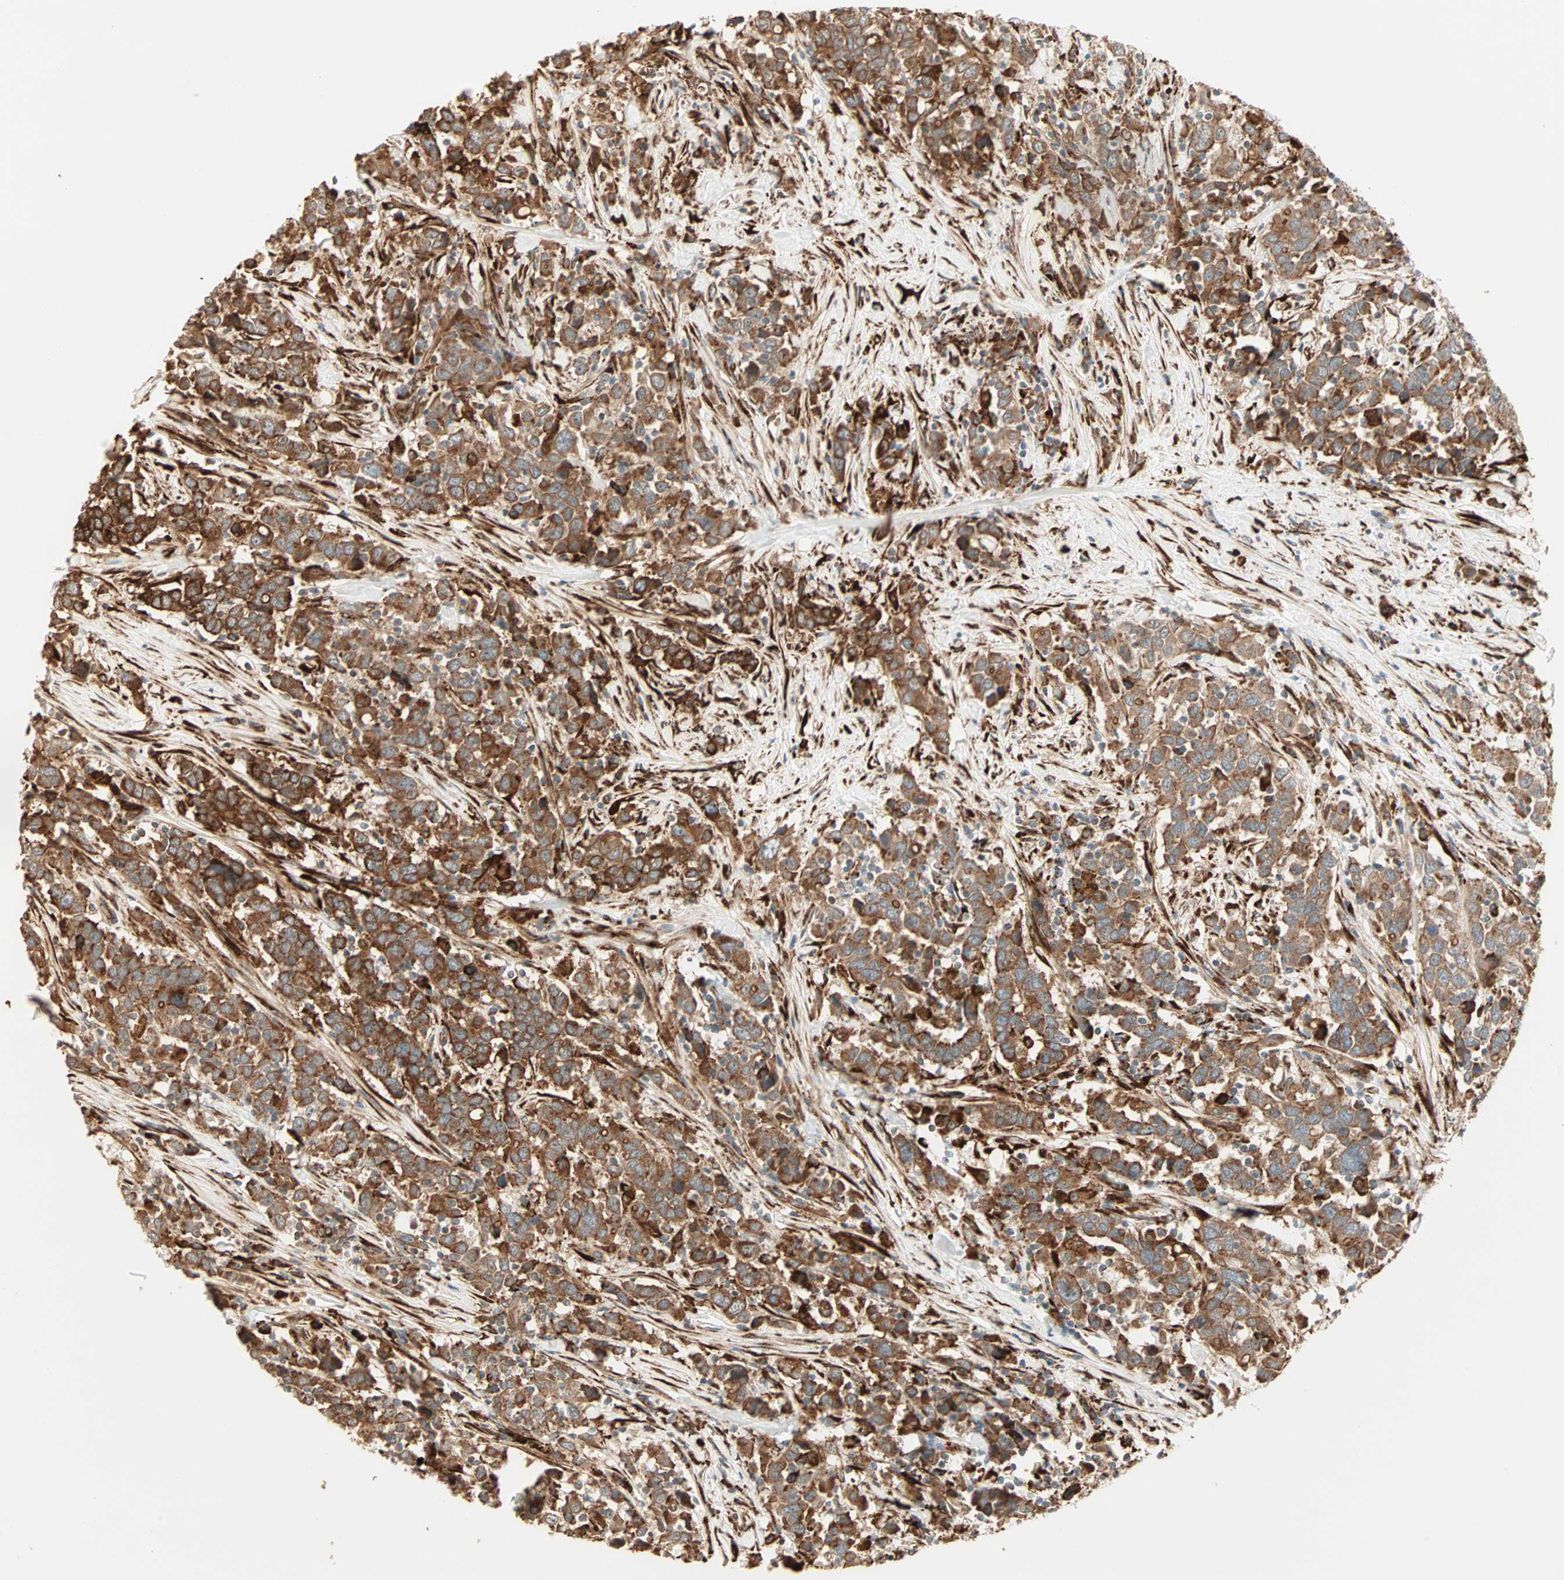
{"staining": {"intensity": "strong", "quantity": ">75%", "location": "cytoplasmic/membranous"}, "tissue": "urothelial cancer", "cell_type": "Tumor cells", "image_type": "cancer", "snomed": [{"axis": "morphology", "description": "Urothelial carcinoma, High grade"}, {"axis": "topography", "description": "Urinary bladder"}], "caption": "This is an image of immunohistochemistry (IHC) staining of urothelial carcinoma (high-grade), which shows strong positivity in the cytoplasmic/membranous of tumor cells.", "gene": "P4HA1", "patient": {"sex": "male", "age": 61}}